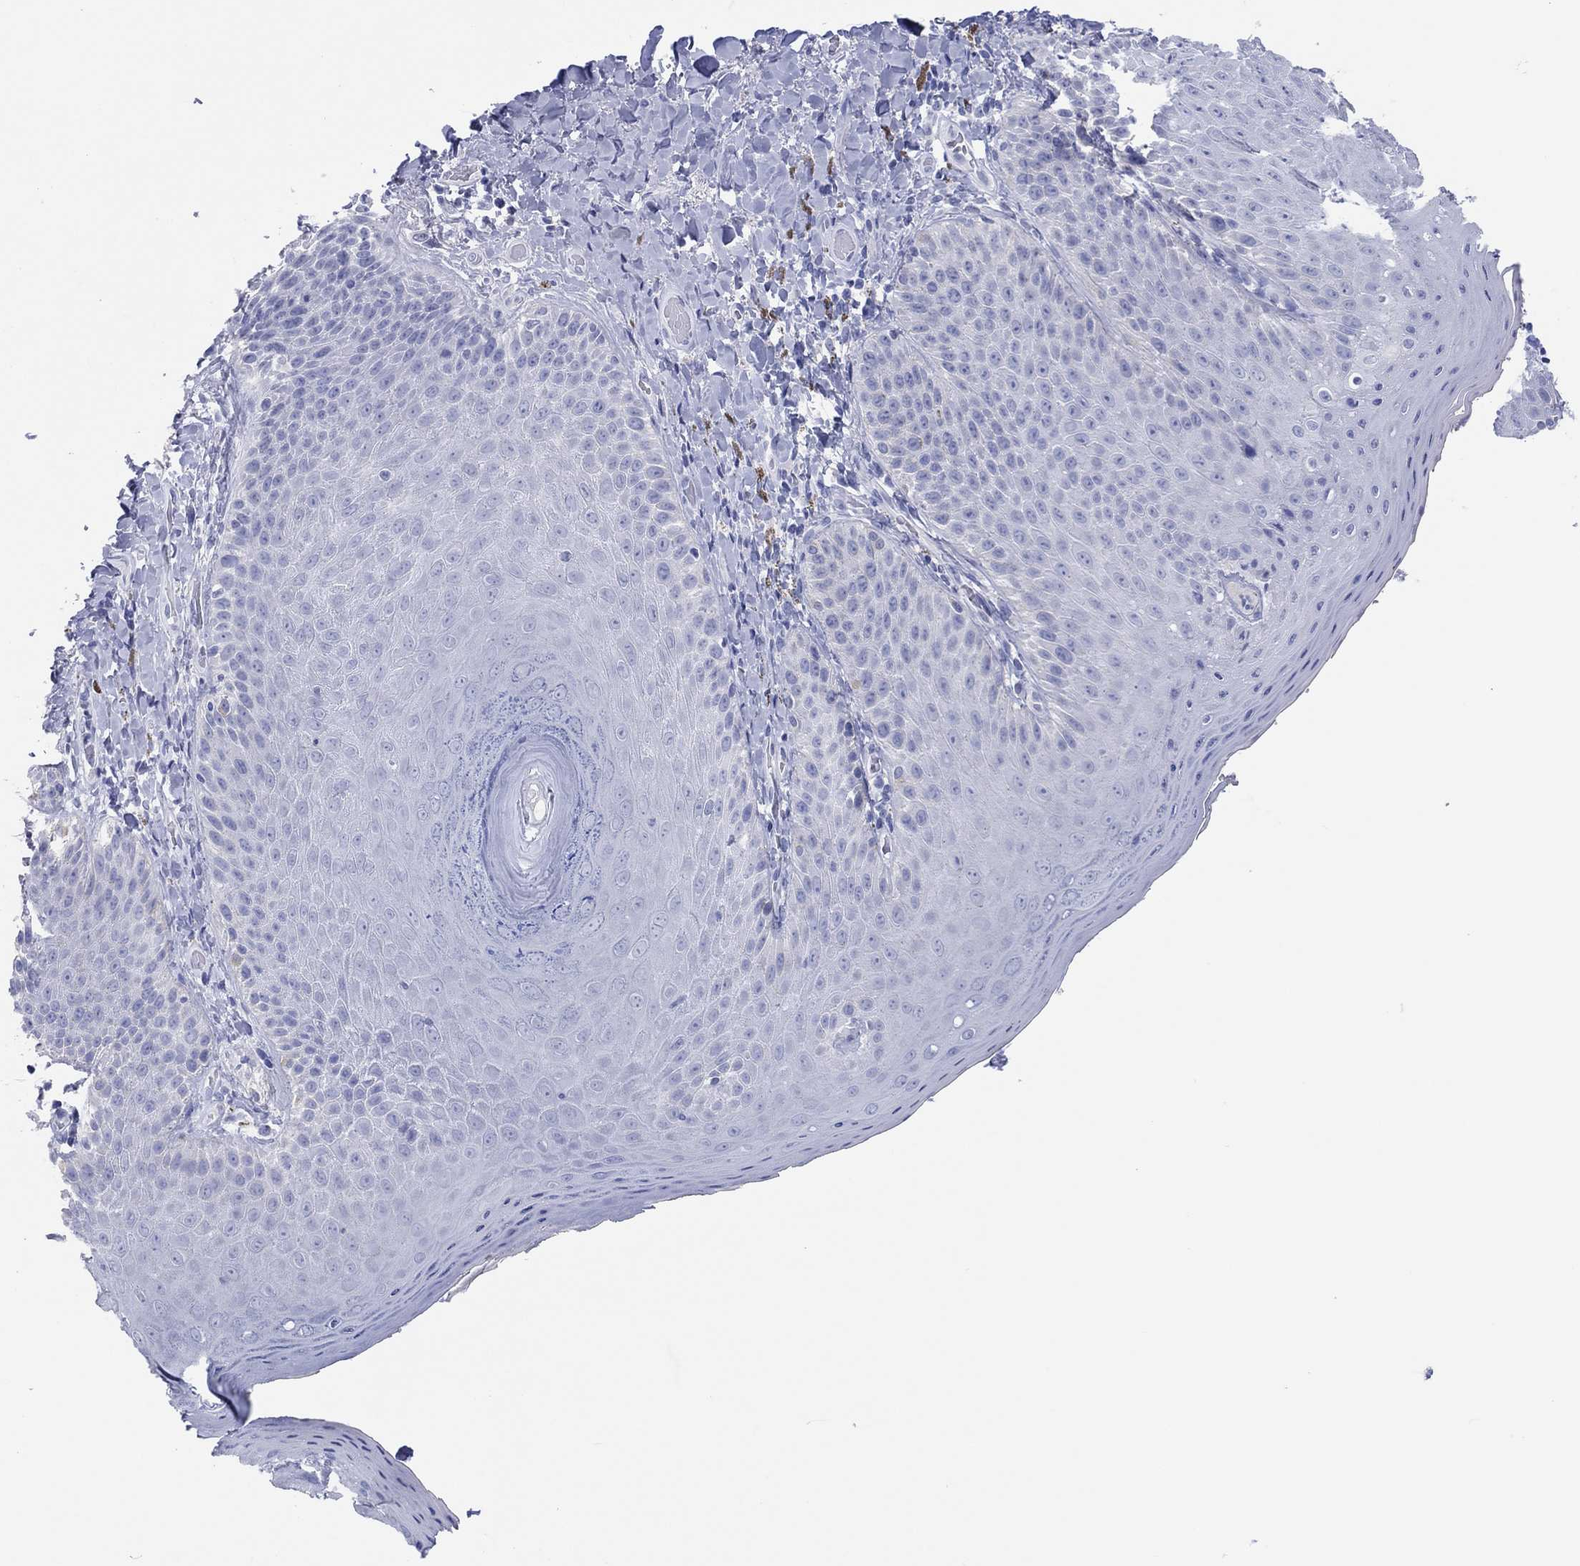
{"staining": {"intensity": "negative", "quantity": "none", "location": "none"}, "tissue": "skin", "cell_type": "Epidermal cells", "image_type": "normal", "snomed": [{"axis": "morphology", "description": "Normal tissue, NOS"}, {"axis": "topography", "description": "Anal"}], "caption": "A photomicrograph of skin stained for a protein shows no brown staining in epidermal cells. (Stains: DAB IHC with hematoxylin counter stain, Microscopy: brightfield microscopy at high magnification).", "gene": "ERICH3", "patient": {"sex": "male", "age": 53}}